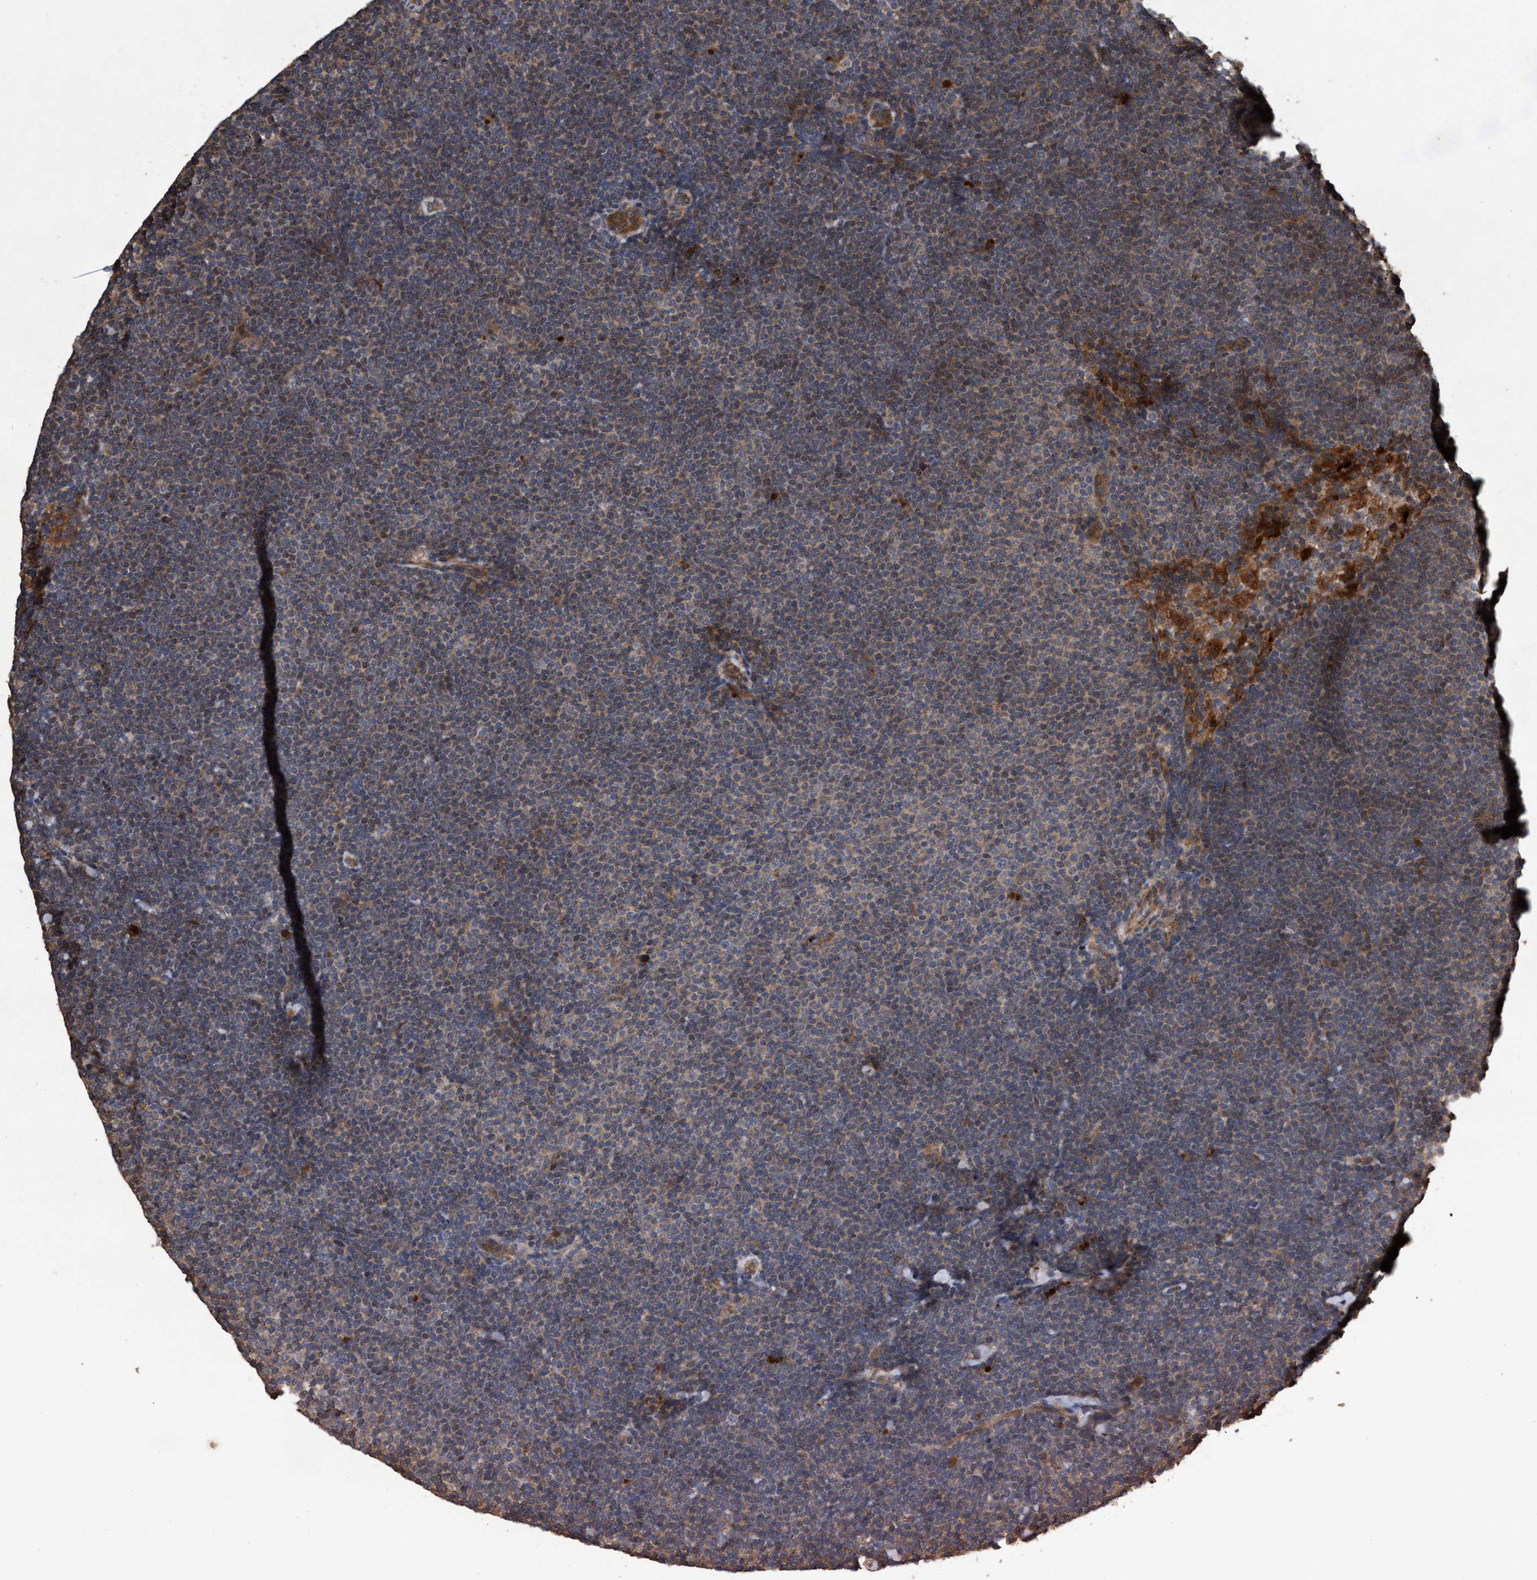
{"staining": {"intensity": "weak", "quantity": "<25%", "location": "cytoplasmic/membranous"}, "tissue": "lymphoma", "cell_type": "Tumor cells", "image_type": "cancer", "snomed": [{"axis": "morphology", "description": "Malignant lymphoma, non-Hodgkin's type, Low grade"}, {"axis": "topography", "description": "Lymph node"}], "caption": "Lymphoma was stained to show a protein in brown. There is no significant positivity in tumor cells.", "gene": "CHMP6", "patient": {"sex": "female", "age": 53}}